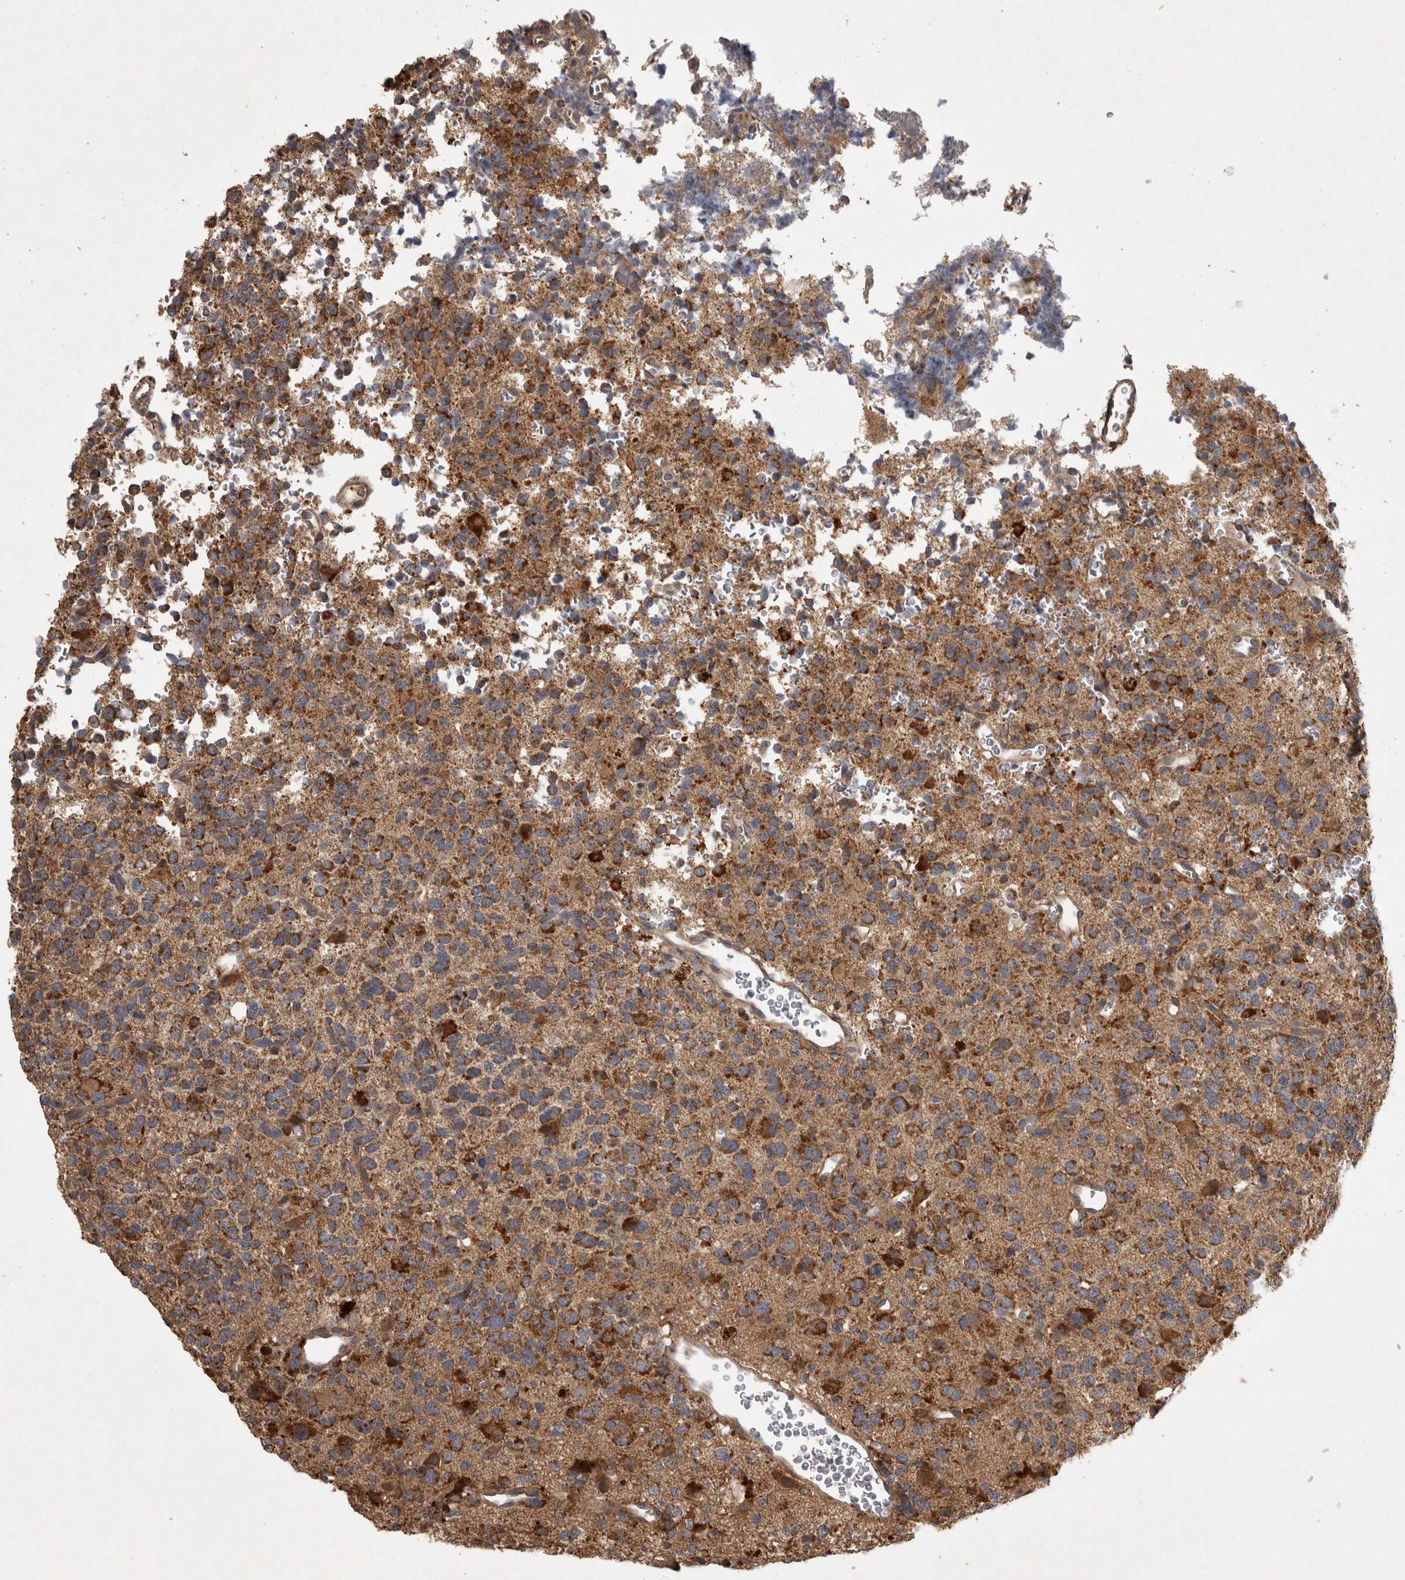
{"staining": {"intensity": "strong", "quantity": ">75%", "location": "cytoplasmic/membranous"}, "tissue": "glioma", "cell_type": "Tumor cells", "image_type": "cancer", "snomed": [{"axis": "morphology", "description": "Glioma, malignant, High grade"}, {"axis": "topography", "description": "Brain"}], "caption": "Protein staining of glioma tissue exhibits strong cytoplasmic/membranous positivity in approximately >75% of tumor cells.", "gene": "TRMT61B", "patient": {"sex": "female", "age": 62}}